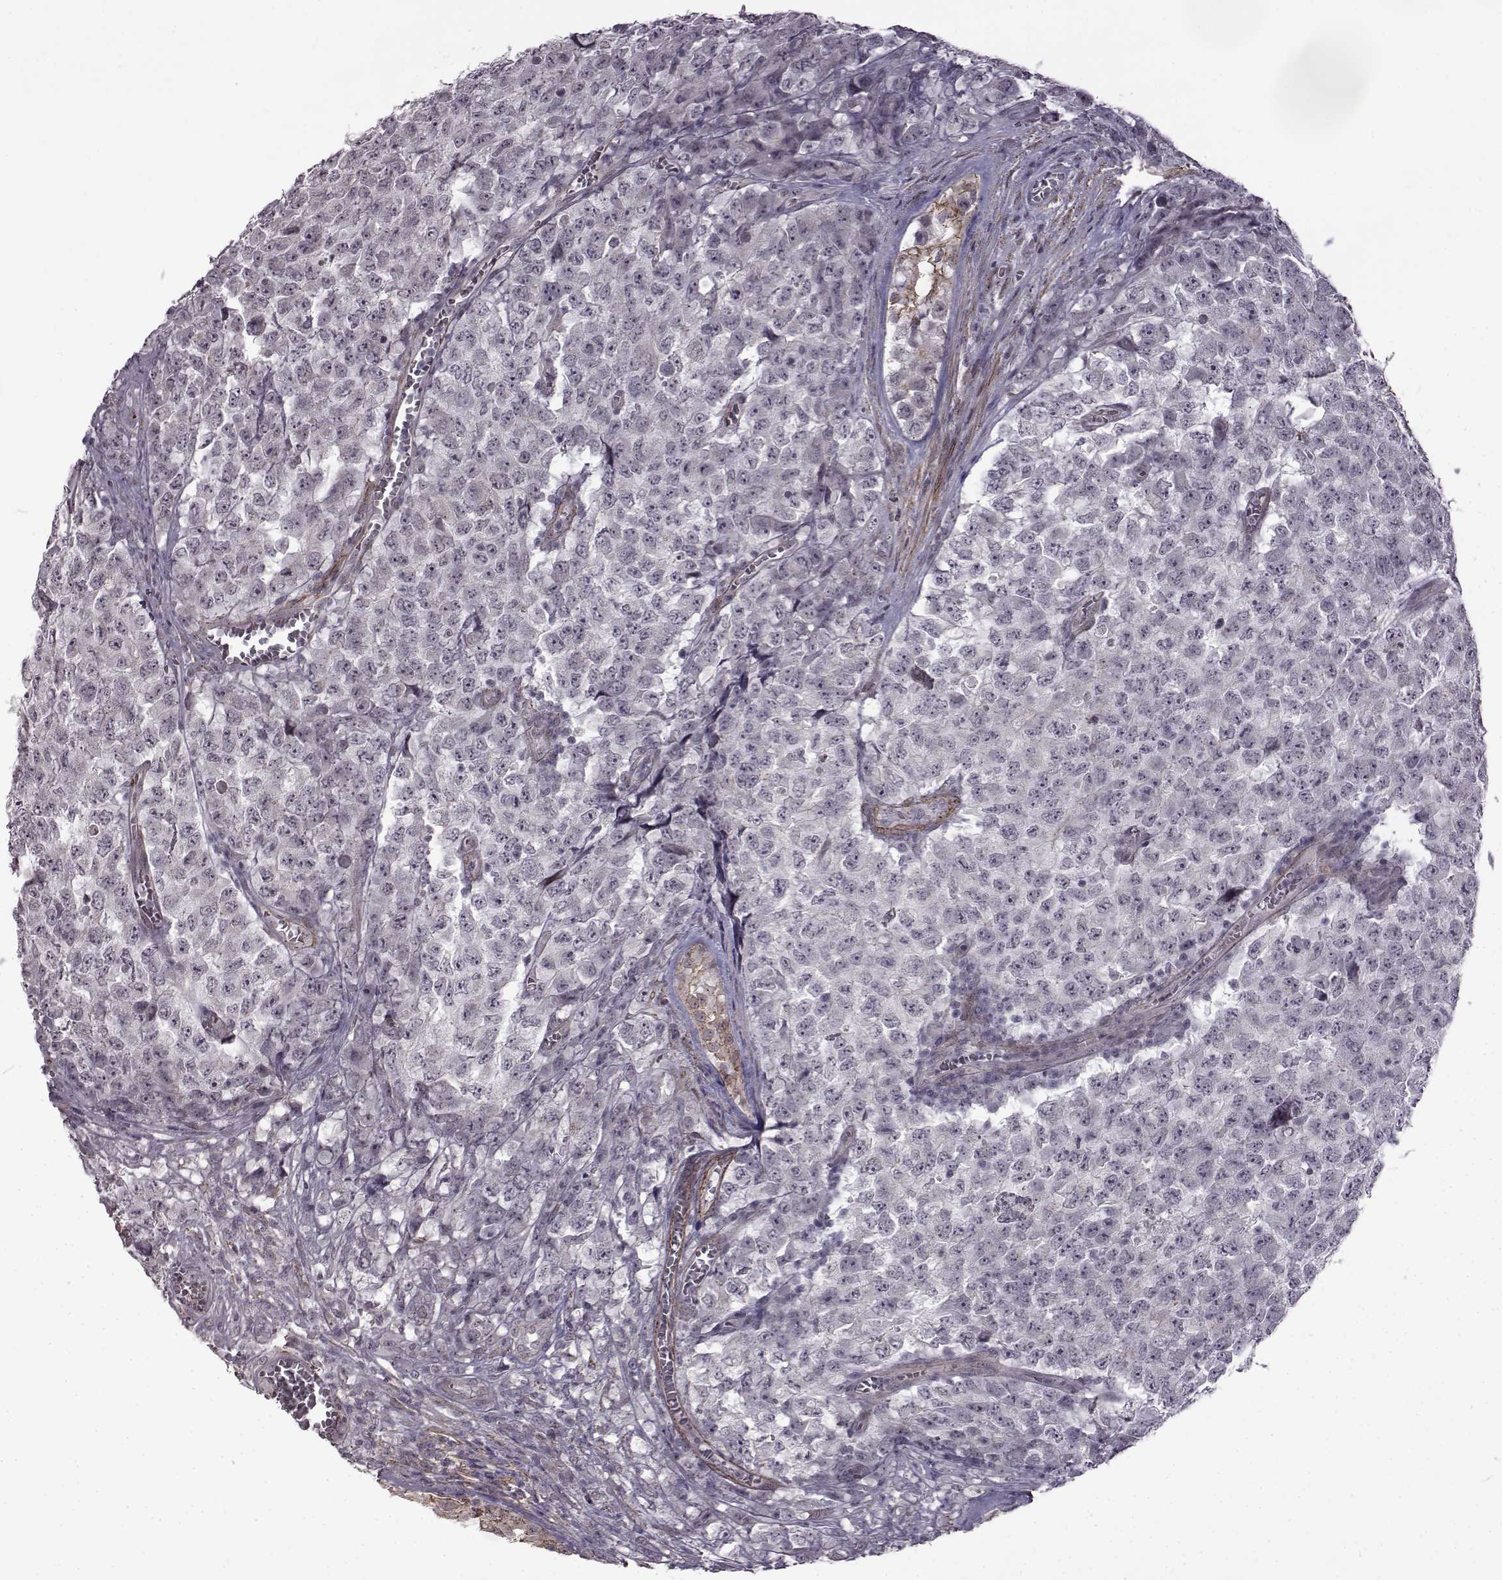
{"staining": {"intensity": "negative", "quantity": "none", "location": "none"}, "tissue": "testis cancer", "cell_type": "Tumor cells", "image_type": "cancer", "snomed": [{"axis": "morphology", "description": "Carcinoma, Embryonal, NOS"}, {"axis": "topography", "description": "Testis"}], "caption": "Immunohistochemistry histopathology image of neoplastic tissue: human embryonal carcinoma (testis) stained with DAB shows no significant protein expression in tumor cells.", "gene": "SYNPO2", "patient": {"sex": "male", "age": 23}}